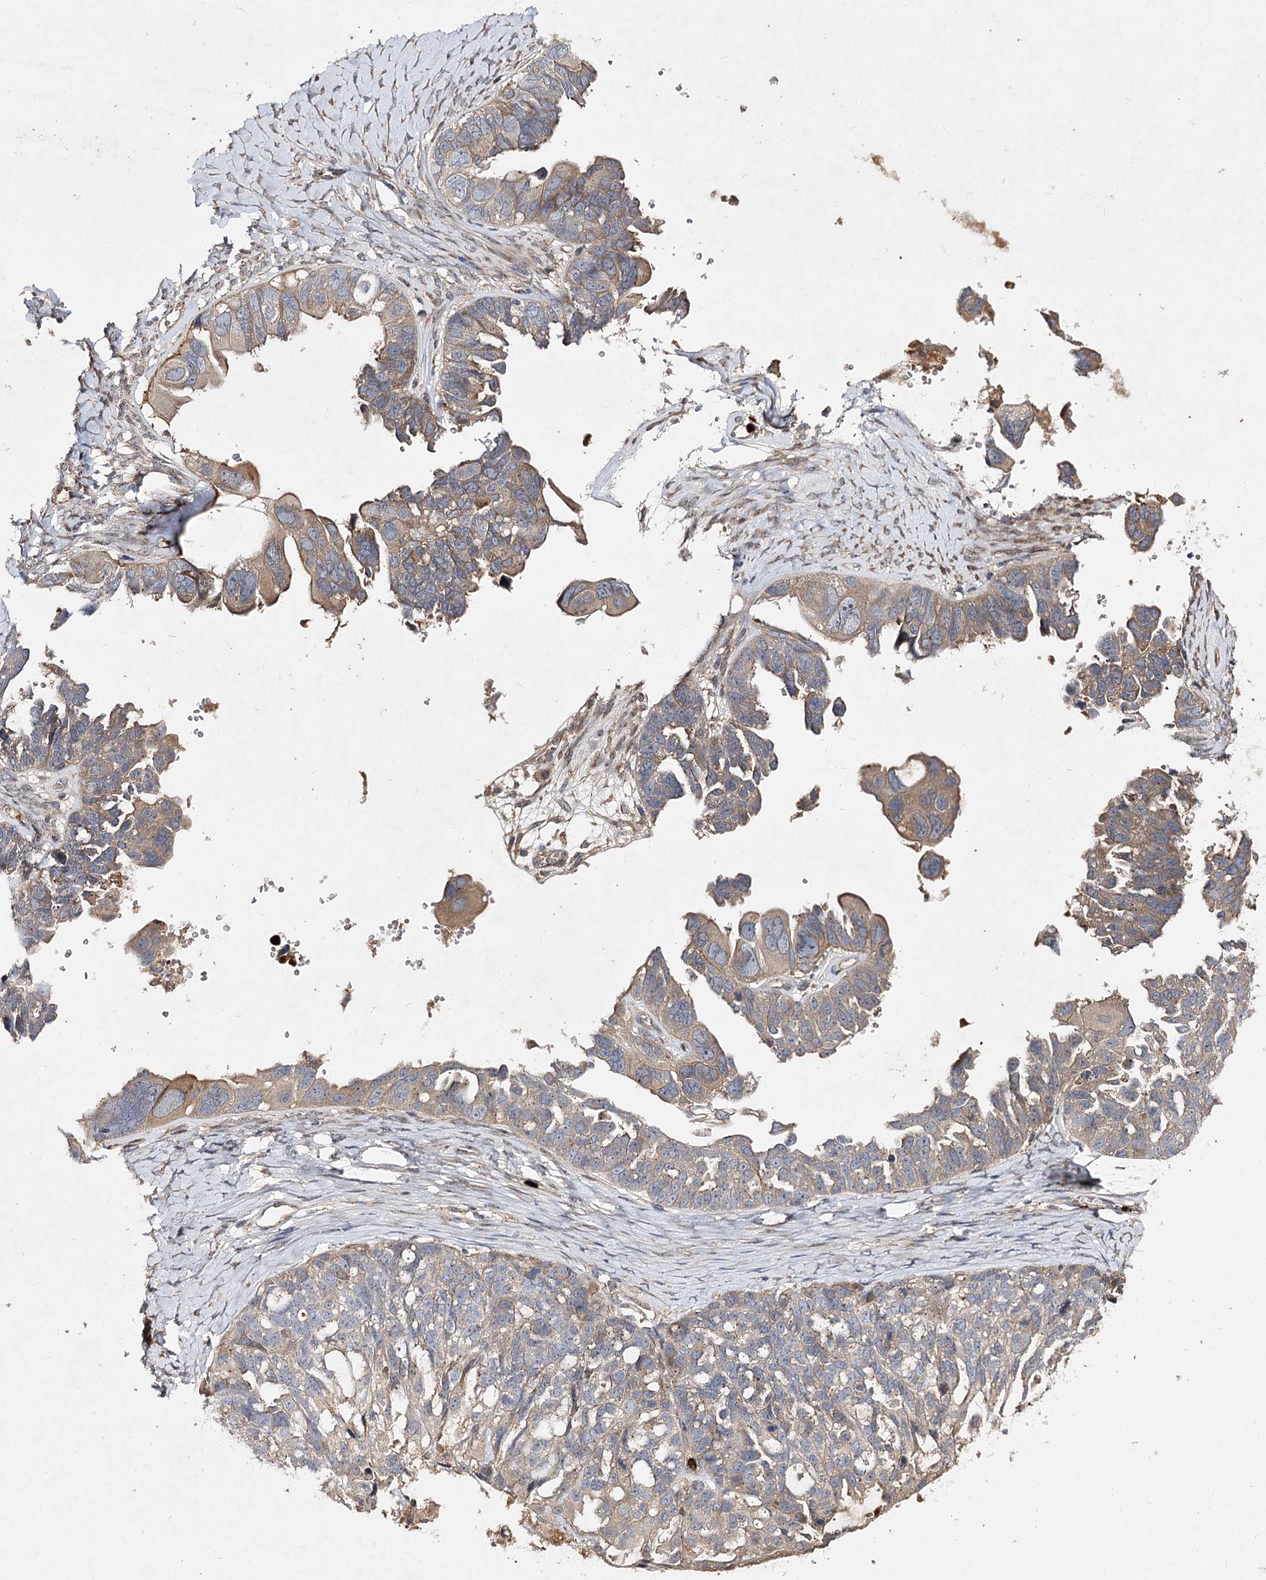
{"staining": {"intensity": "weak", "quantity": "25%-75%", "location": "cytoplasmic/membranous"}, "tissue": "ovarian cancer", "cell_type": "Tumor cells", "image_type": "cancer", "snomed": [{"axis": "morphology", "description": "Cystadenocarcinoma, serous, NOS"}, {"axis": "topography", "description": "Ovary"}], "caption": "This is an image of IHC staining of ovarian serous cystadenocarcinoma, which shows weak staining in the cytoplasmic/membranous of tumor cells.", "gene": "MINDY3", "patient": {"sex": "female", "age": 79}}